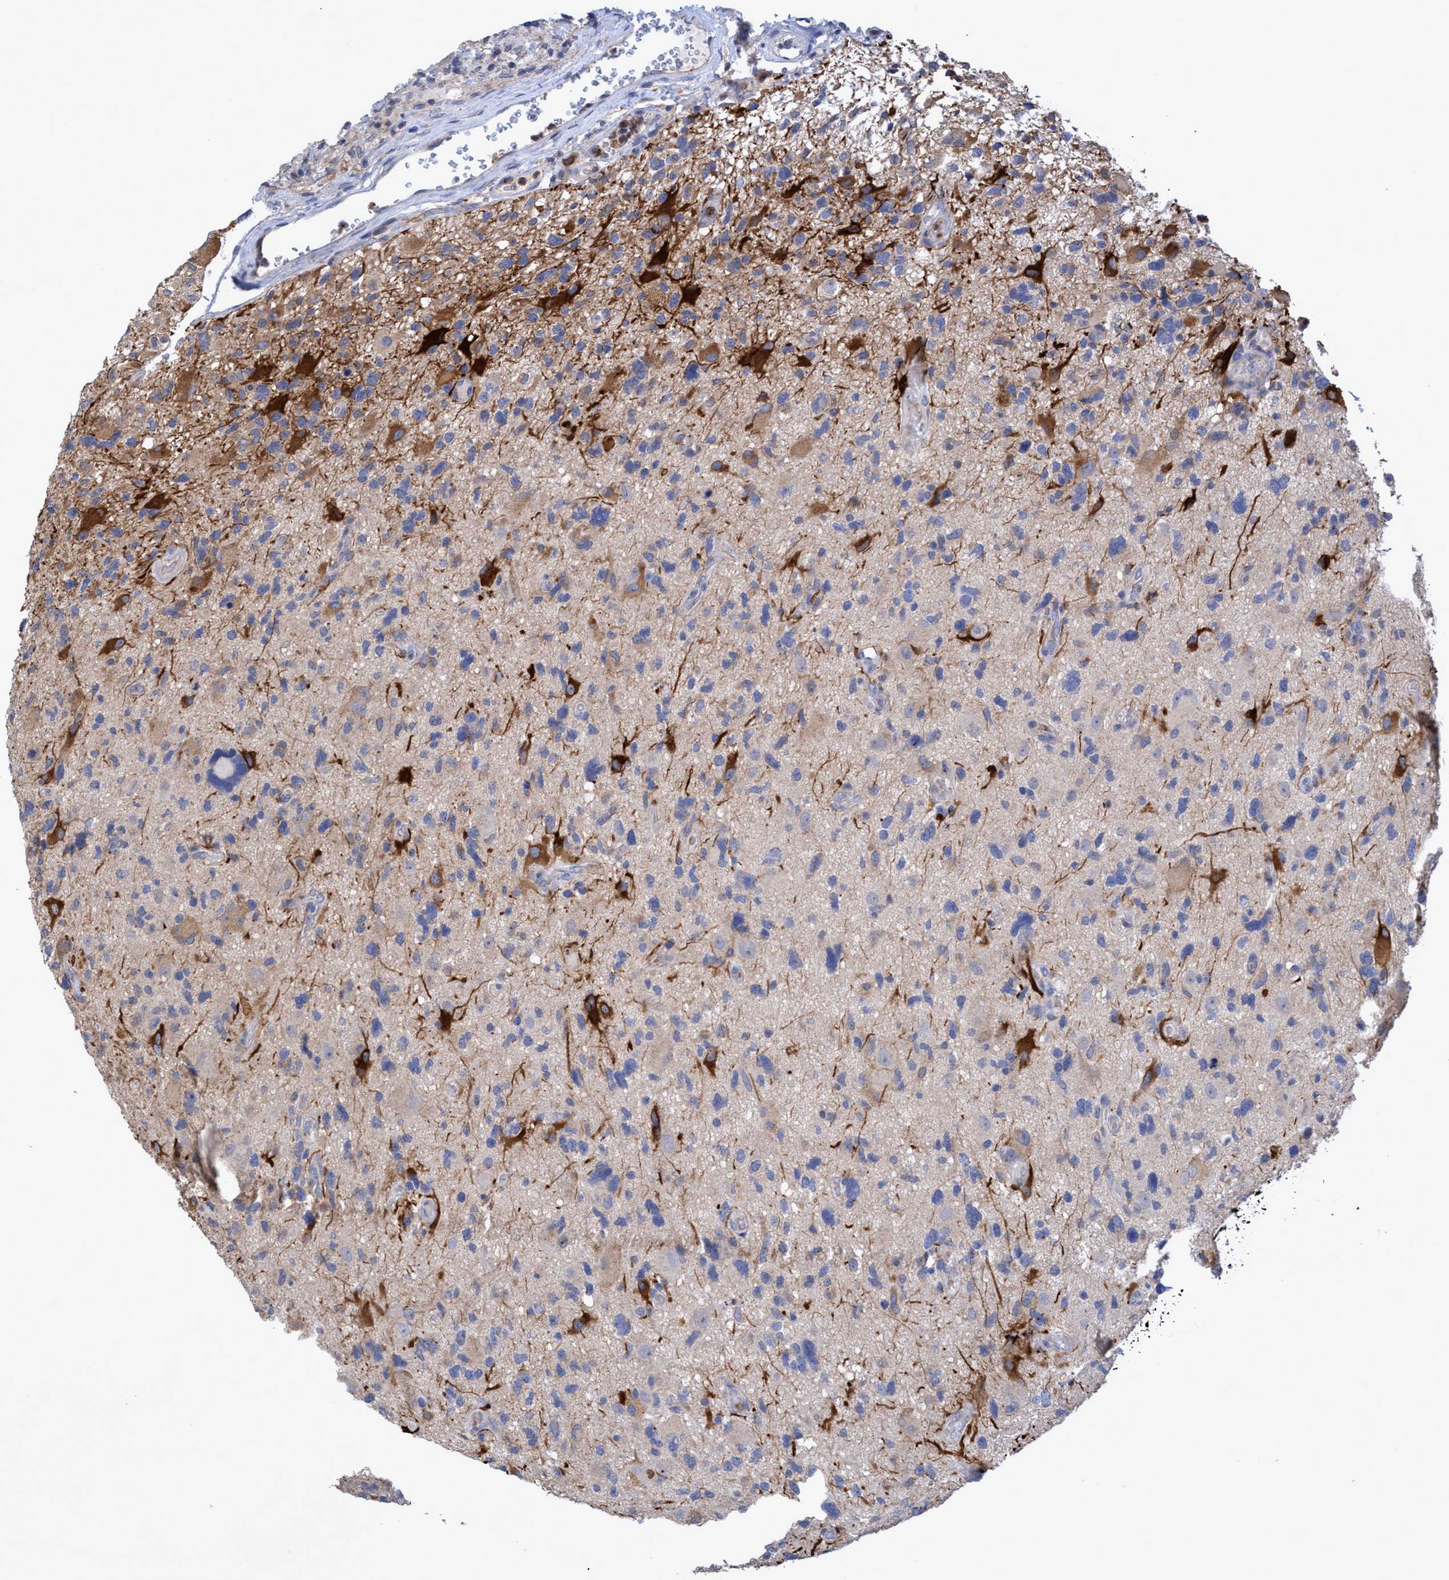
{"staining": {"intensity": "strong", "quantity": "25%-75%", "location": "cytoplasmic/membranous"}, "tissue": "glioma", "cell_type": "Tumor cells", "image_type": "cancer", "snomed": [{"axis": "morphology", "description": "Glioma, malignant, High grade"}, {"axis": "topography", "description": "Brain"}], "caption": "Strong cytoplasmic/membranous positivity for a protein is appreciated in about 25%-75% of tumor cells of malignant glioma (high-grade) using IHC.", "gene": "SEMA4D", "patient": {"sex": "male", "age": 33}}